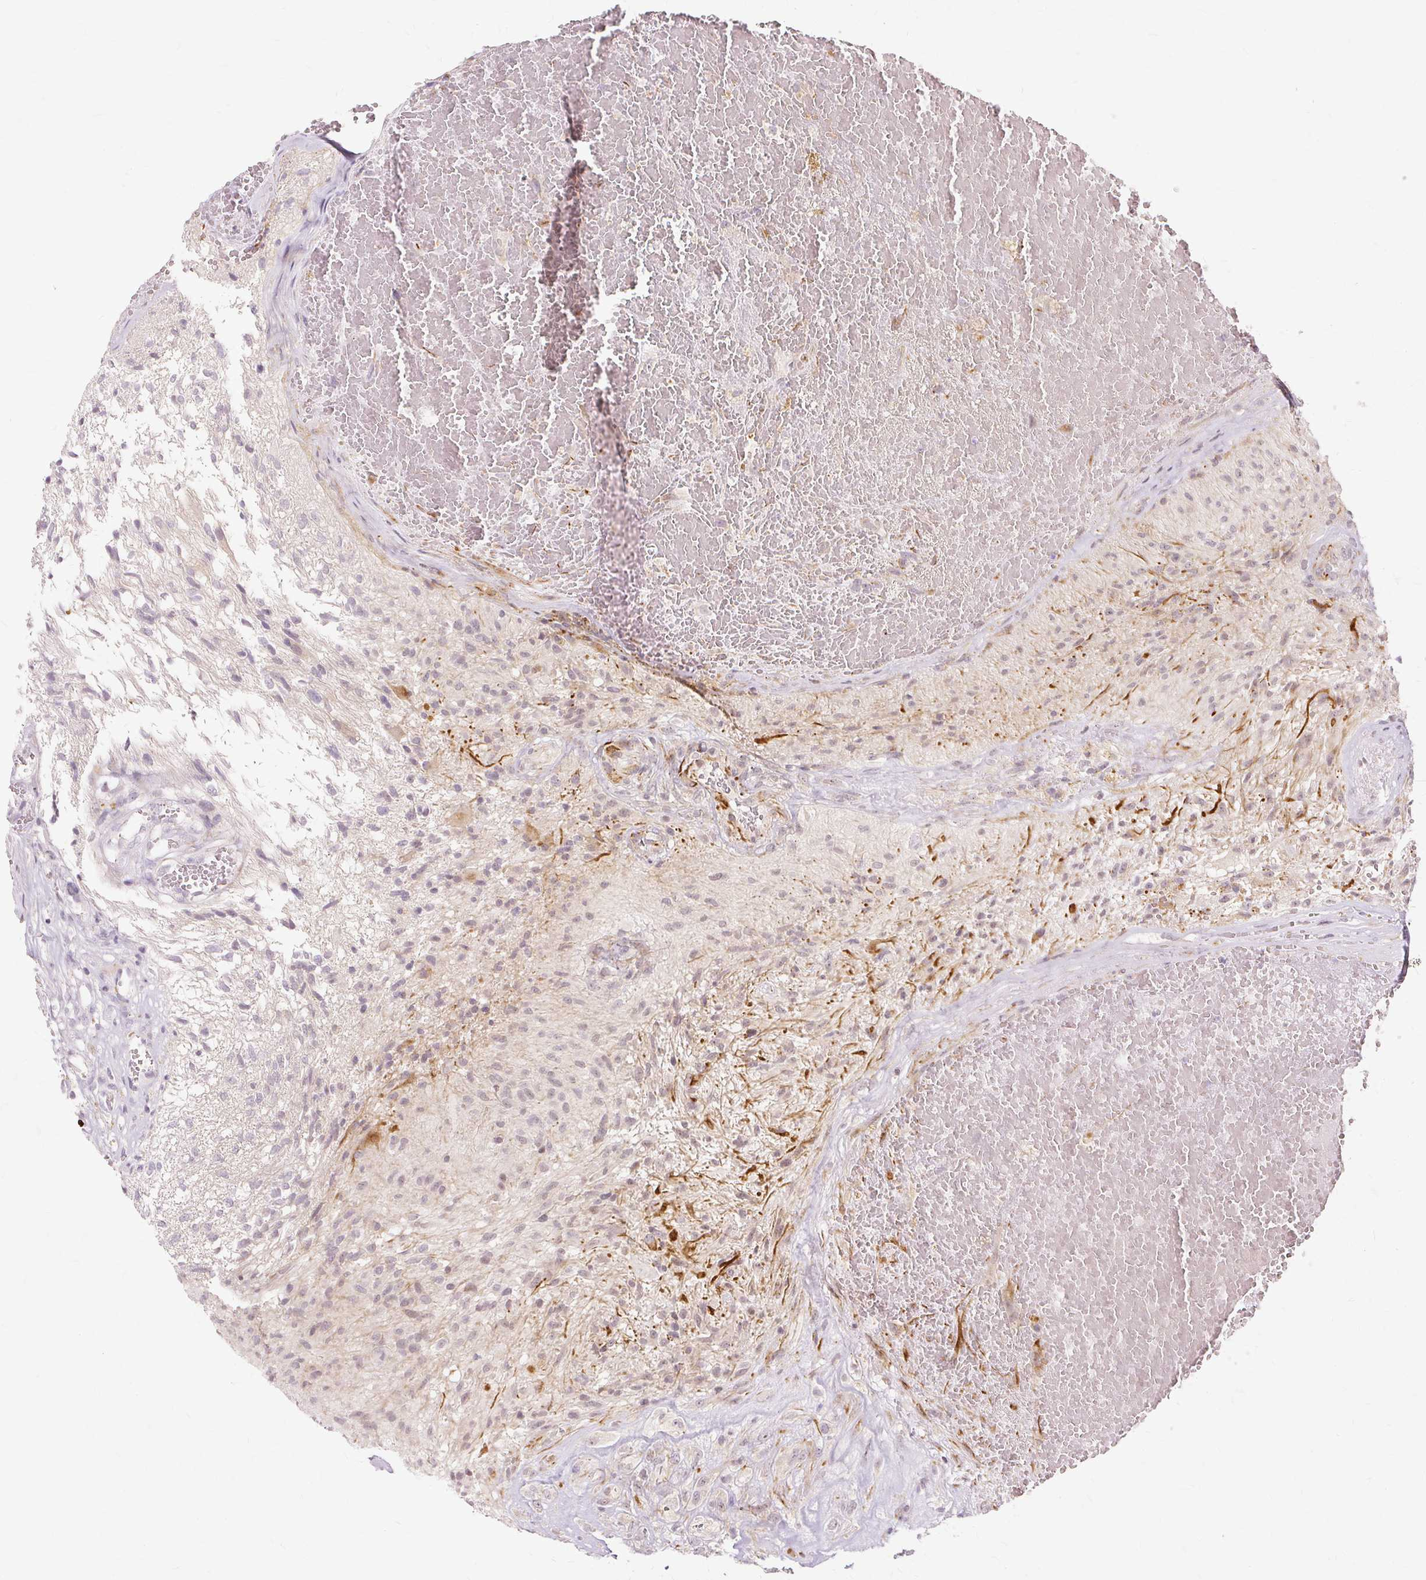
{"staining": {"intensity": "negative", "quantity": "none", "location": "none"}, "tissue": "glioma", "cell_type": "Tumor cells", "image_type": "cancer", "snomed": [{"axis": "morphology", "description": "Glioma, malignant, High grade"}, {"axis": "topography", "description": "Brain"}], "caption": "Malignant glioma (high-grade) stained for a protein using IHC shows no staining tumor cells.", "gene": "MMACHC", "patient": {"sex": "male", "age": 56}}